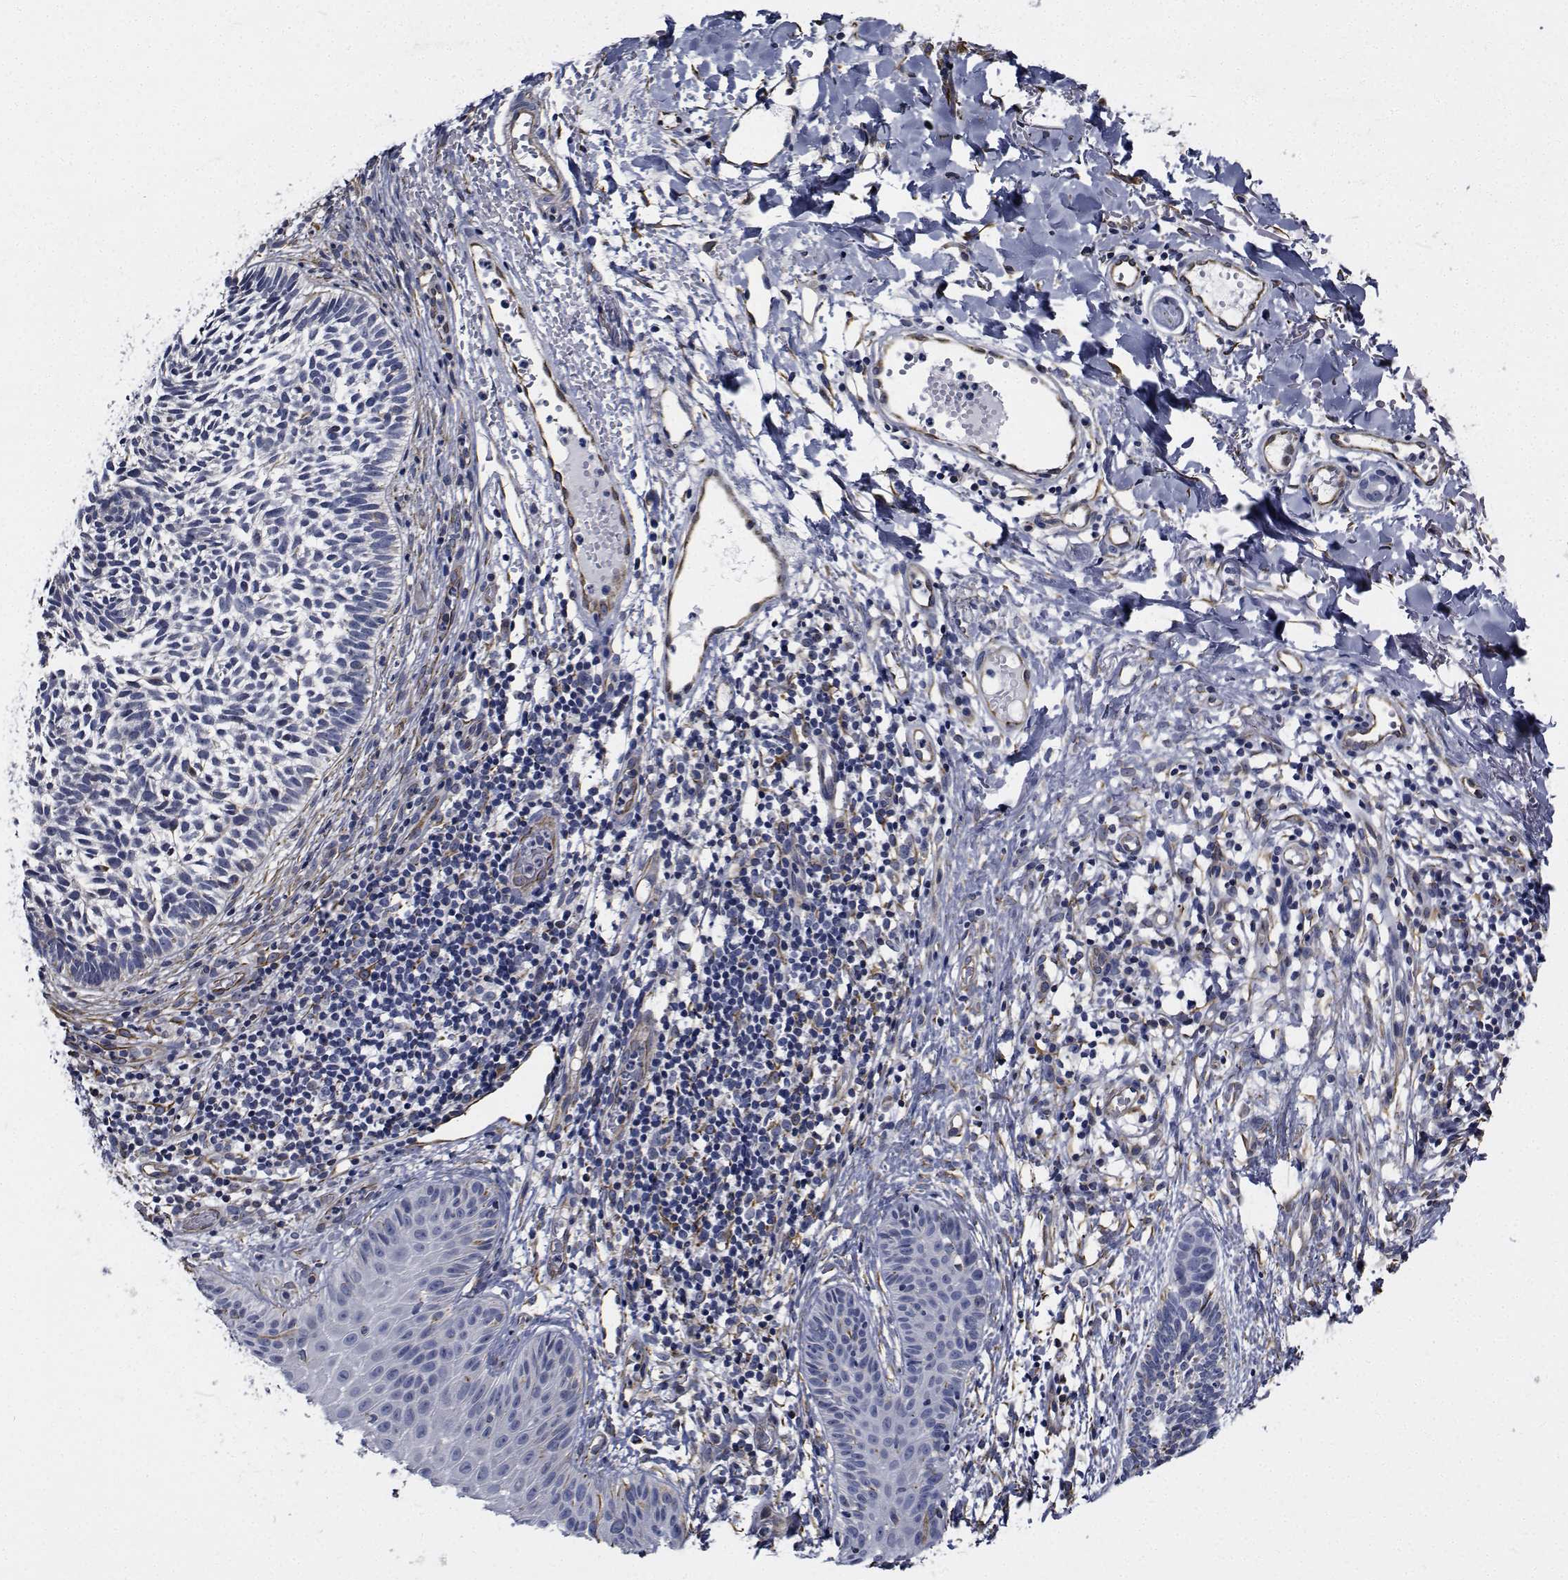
{"staining": {"intensity": "negative", "quantity": "none", "location": "none"}, "tissue": "skin cancer", "cell_type": "Tumor cells", "image_type": "cancer", "snomed": [{"axis": "morphology", "description": "Basal cell carcinoma"}, {"axis": "topography", "description": "Skin"}], "caption": "Skin basal cell carcinoma was stained to show a protein in brown. There is no significant staining in tumor cells.", "gene": "TTBK1", "patient": {"sex": "male", "age": 78}}